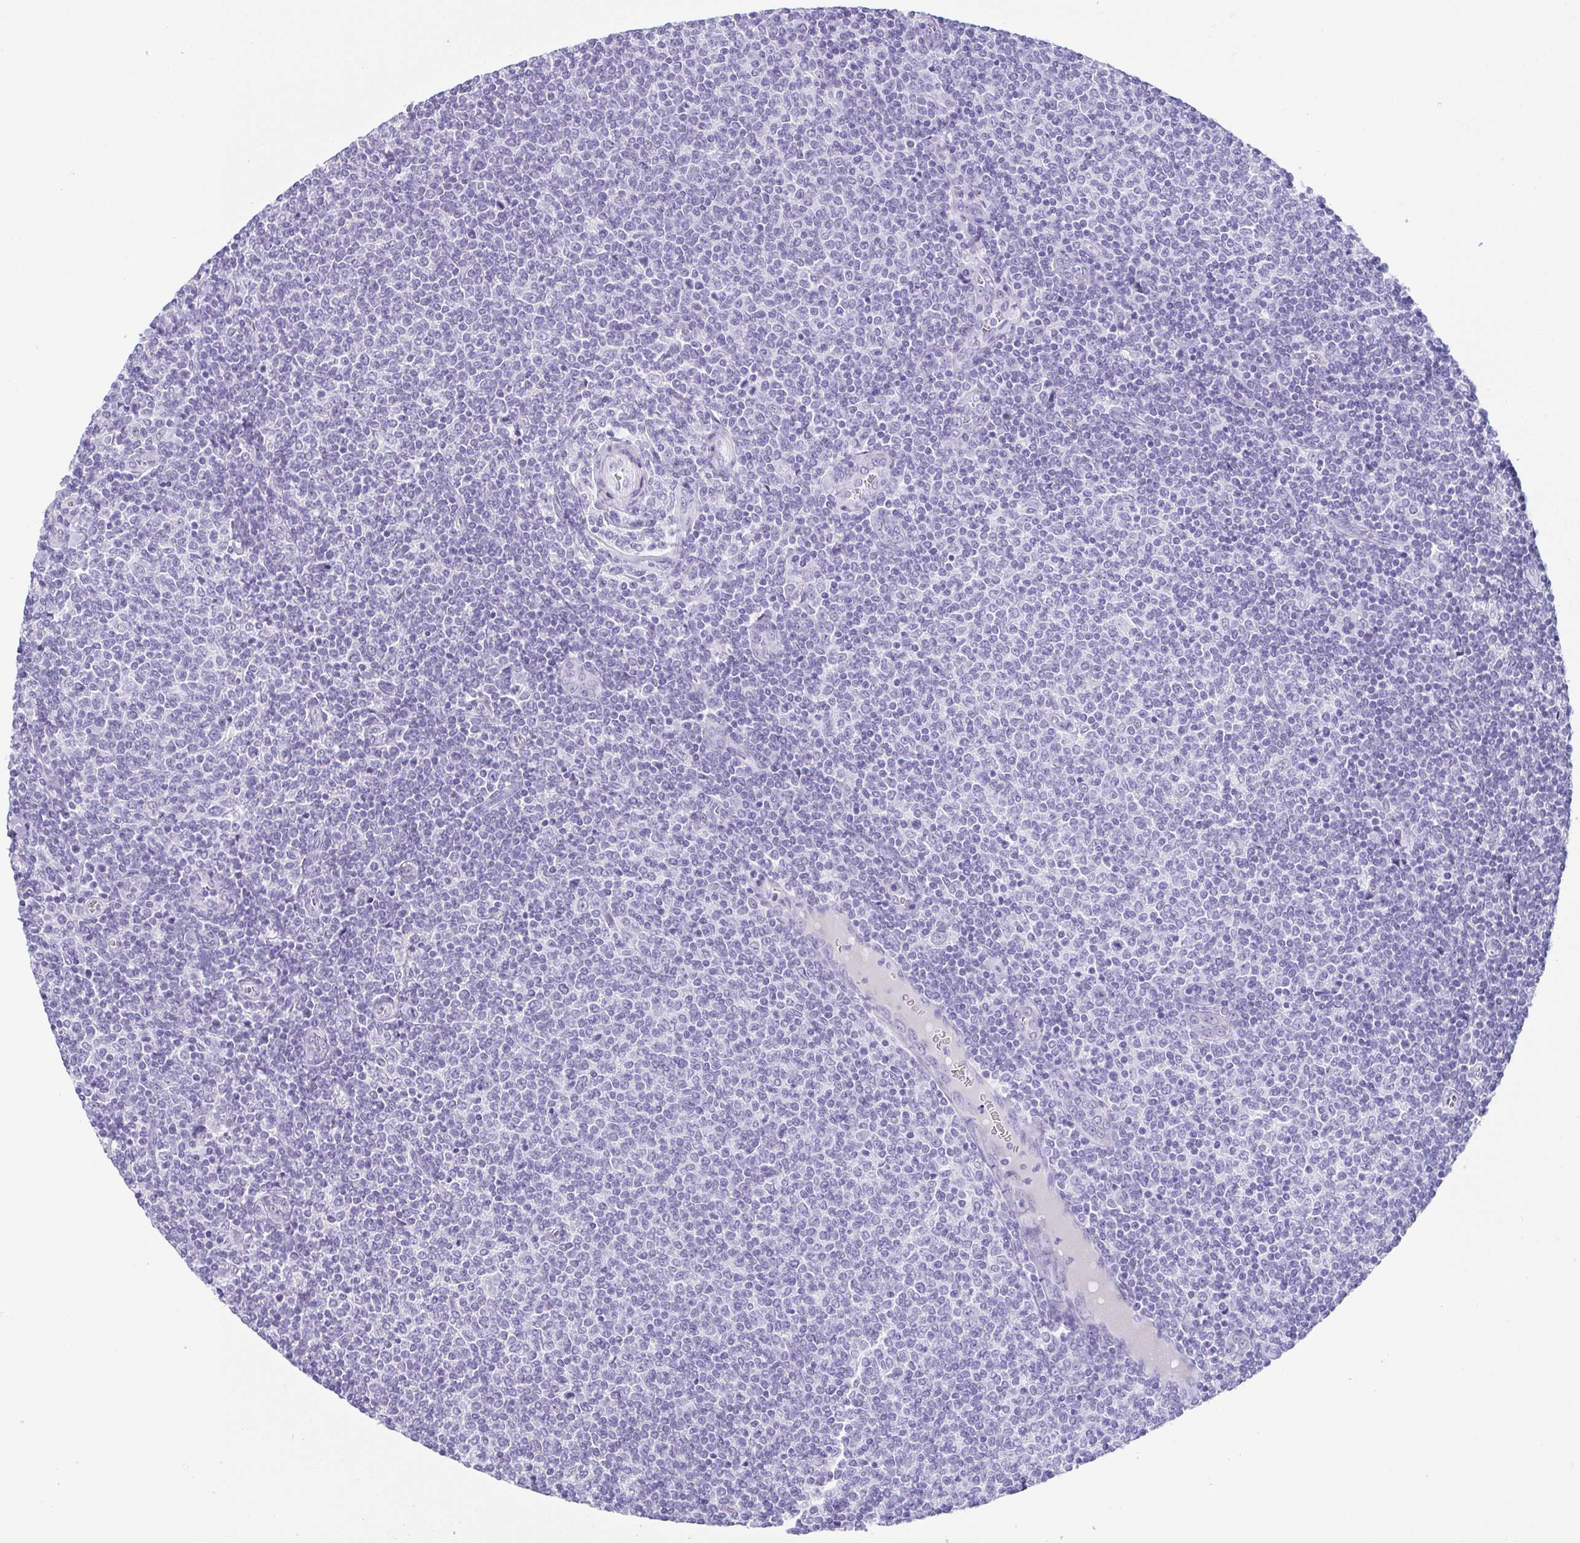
{"staining": {"intensity": "negative", "quantity": "none", "location": "none"}, "tissue": "lymphoma", "cell_type": "Tumor cells", "image_type": "cancer", "snomed": [{"axis": "morphology", "description": "Malignant lymphoma, non-Hodgkin's type, Low grade"}, {"axis": "topography", "description": "Lymph node"}], "caption": "High magnification brightfield microscopy of lymphoma stained with DAB (3,3'-diaminobenzidine) (brown) and counterstained with hematoxylin (blue): tumor cells show no significant staining.", "gene": "ESX1", "patient": {"sex": "male", "age": 52}}